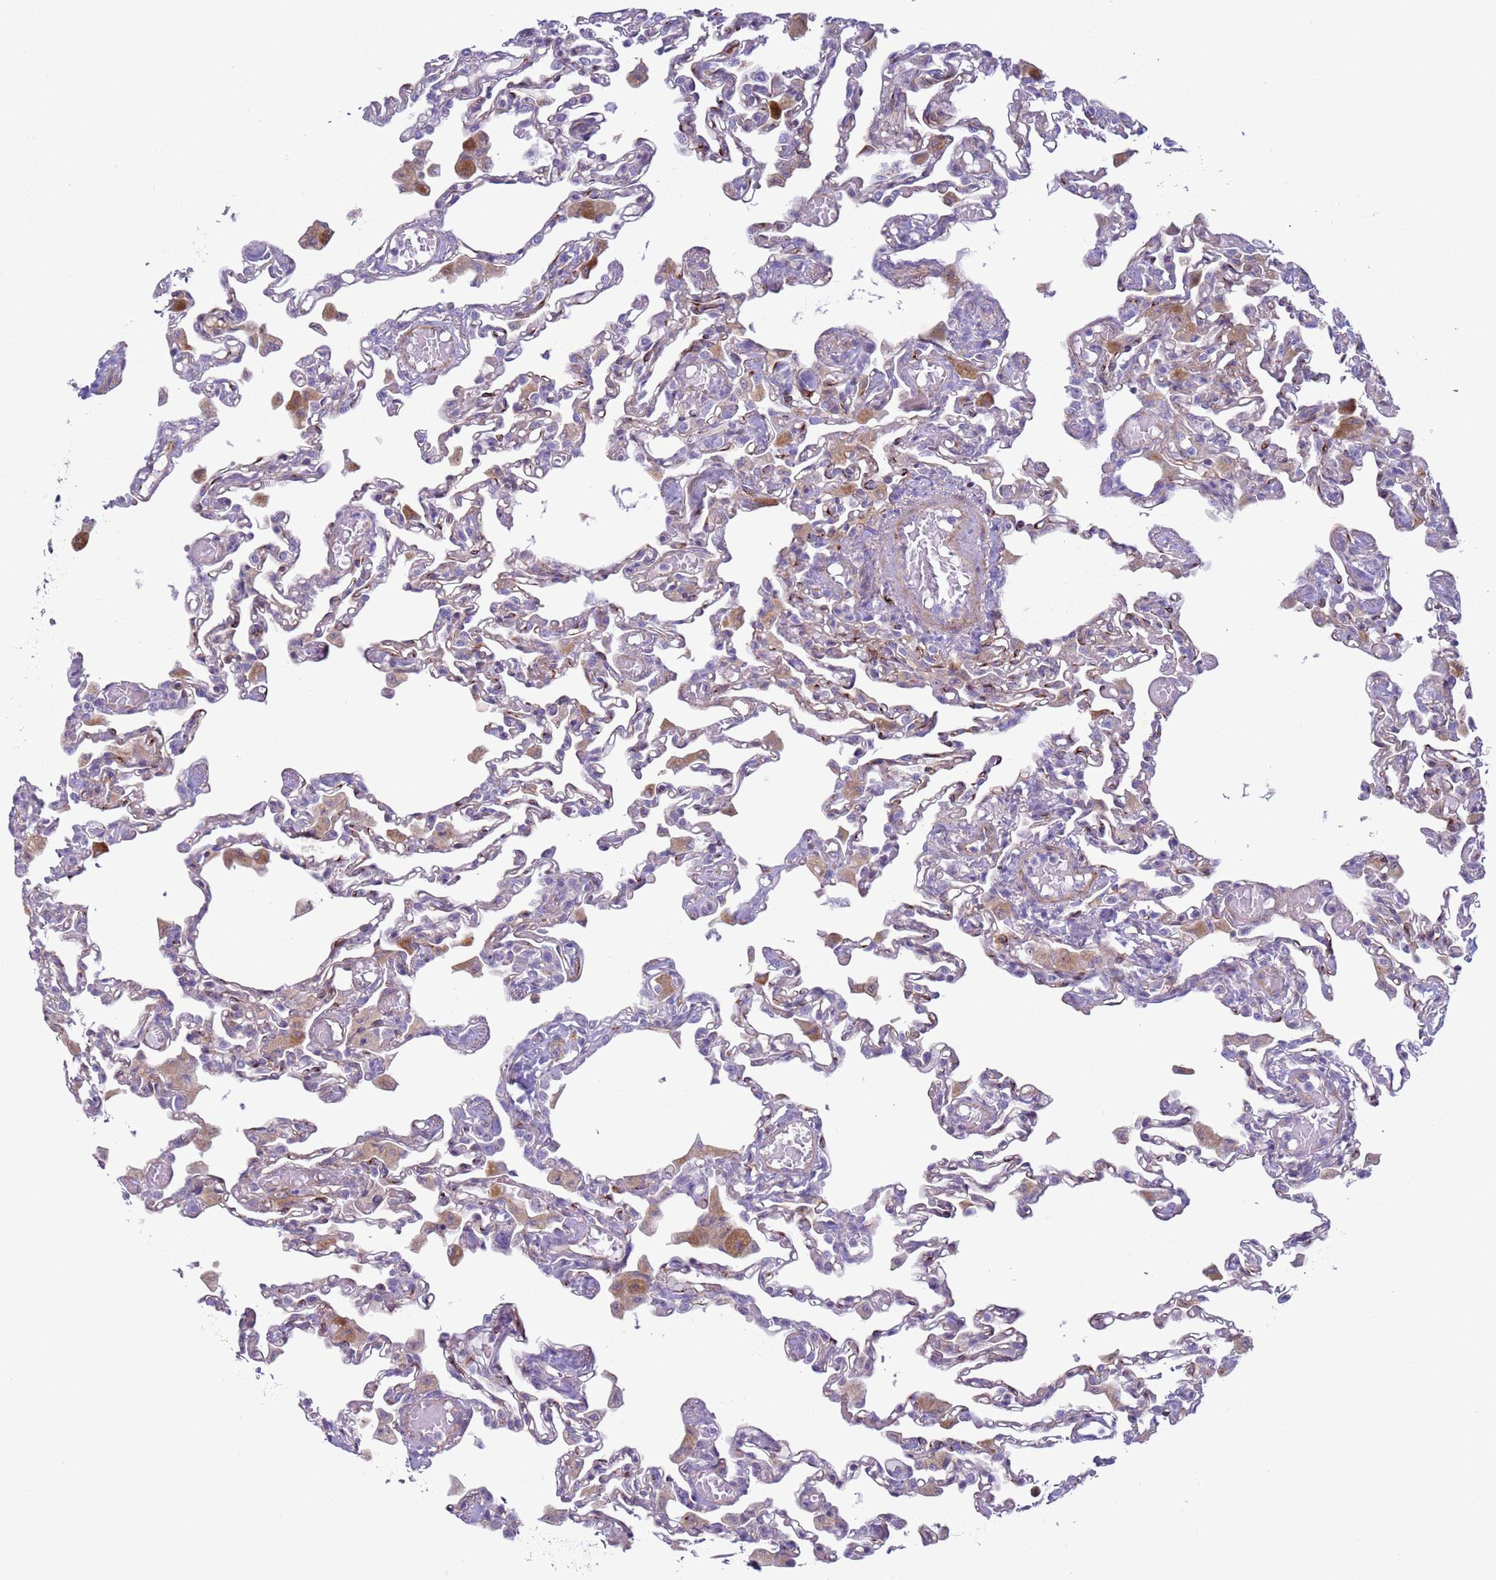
{"staining": {"intensity": "negative", "quantity": "none", "location": "none"}, "tissue": "lung", "cell_type": "Alveolar cells", "image_type": "normal", "snomed": [{"axis": "morphology", "description": "Normal tissue, NOS"}, {"axis": "topography", "description": "Bronchus"}, {"axis": "topography", "description": "Lung"}], "caption": "IHC histopathology image of unremarkable lung: human lung stained with DAB demonstrates no significant protein expression in alveolar cells.", "gene": "HEATR1", "patient": {"sex": "female", "age": 49}}